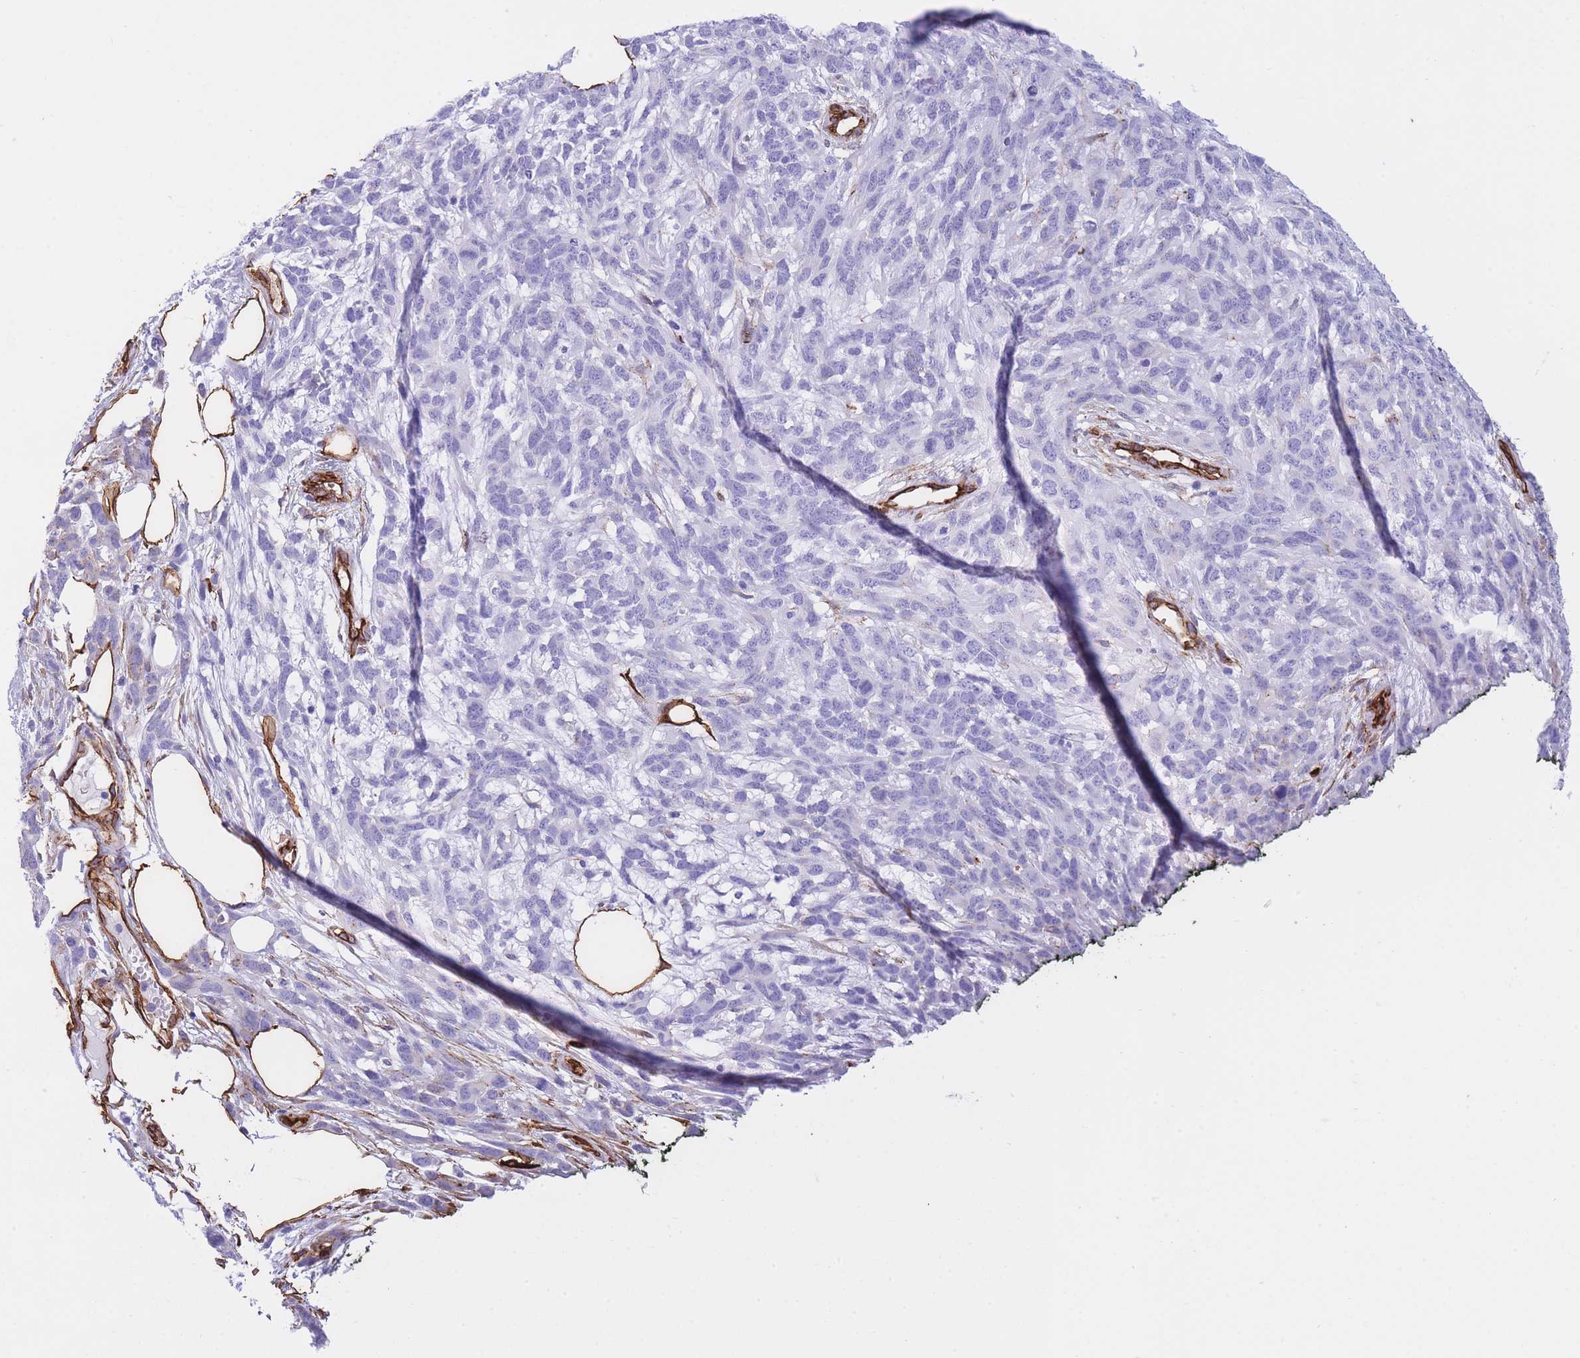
{"staining": {"intensity": "negative", "quantity": "none", "location": "none"}, "tissue": "melanoma", "cell_type": "Tumor cells", "image_type": "cancer", "snomed": [{"axis": "morphology", "description": "Normal morphology"}, {"axis": "morphology", "description": "Malignant melanoma, NOS"}, {"axis": "topography", "description": "Skin"}], "caption": "Tumor cells are negative for brown protein staining in melanoma. (Immunohistochemistry (ihc), brightfield microscopy, high magnification).", "gene": "CAVIN1", "patient": {"sex": "female", "age": 72}}